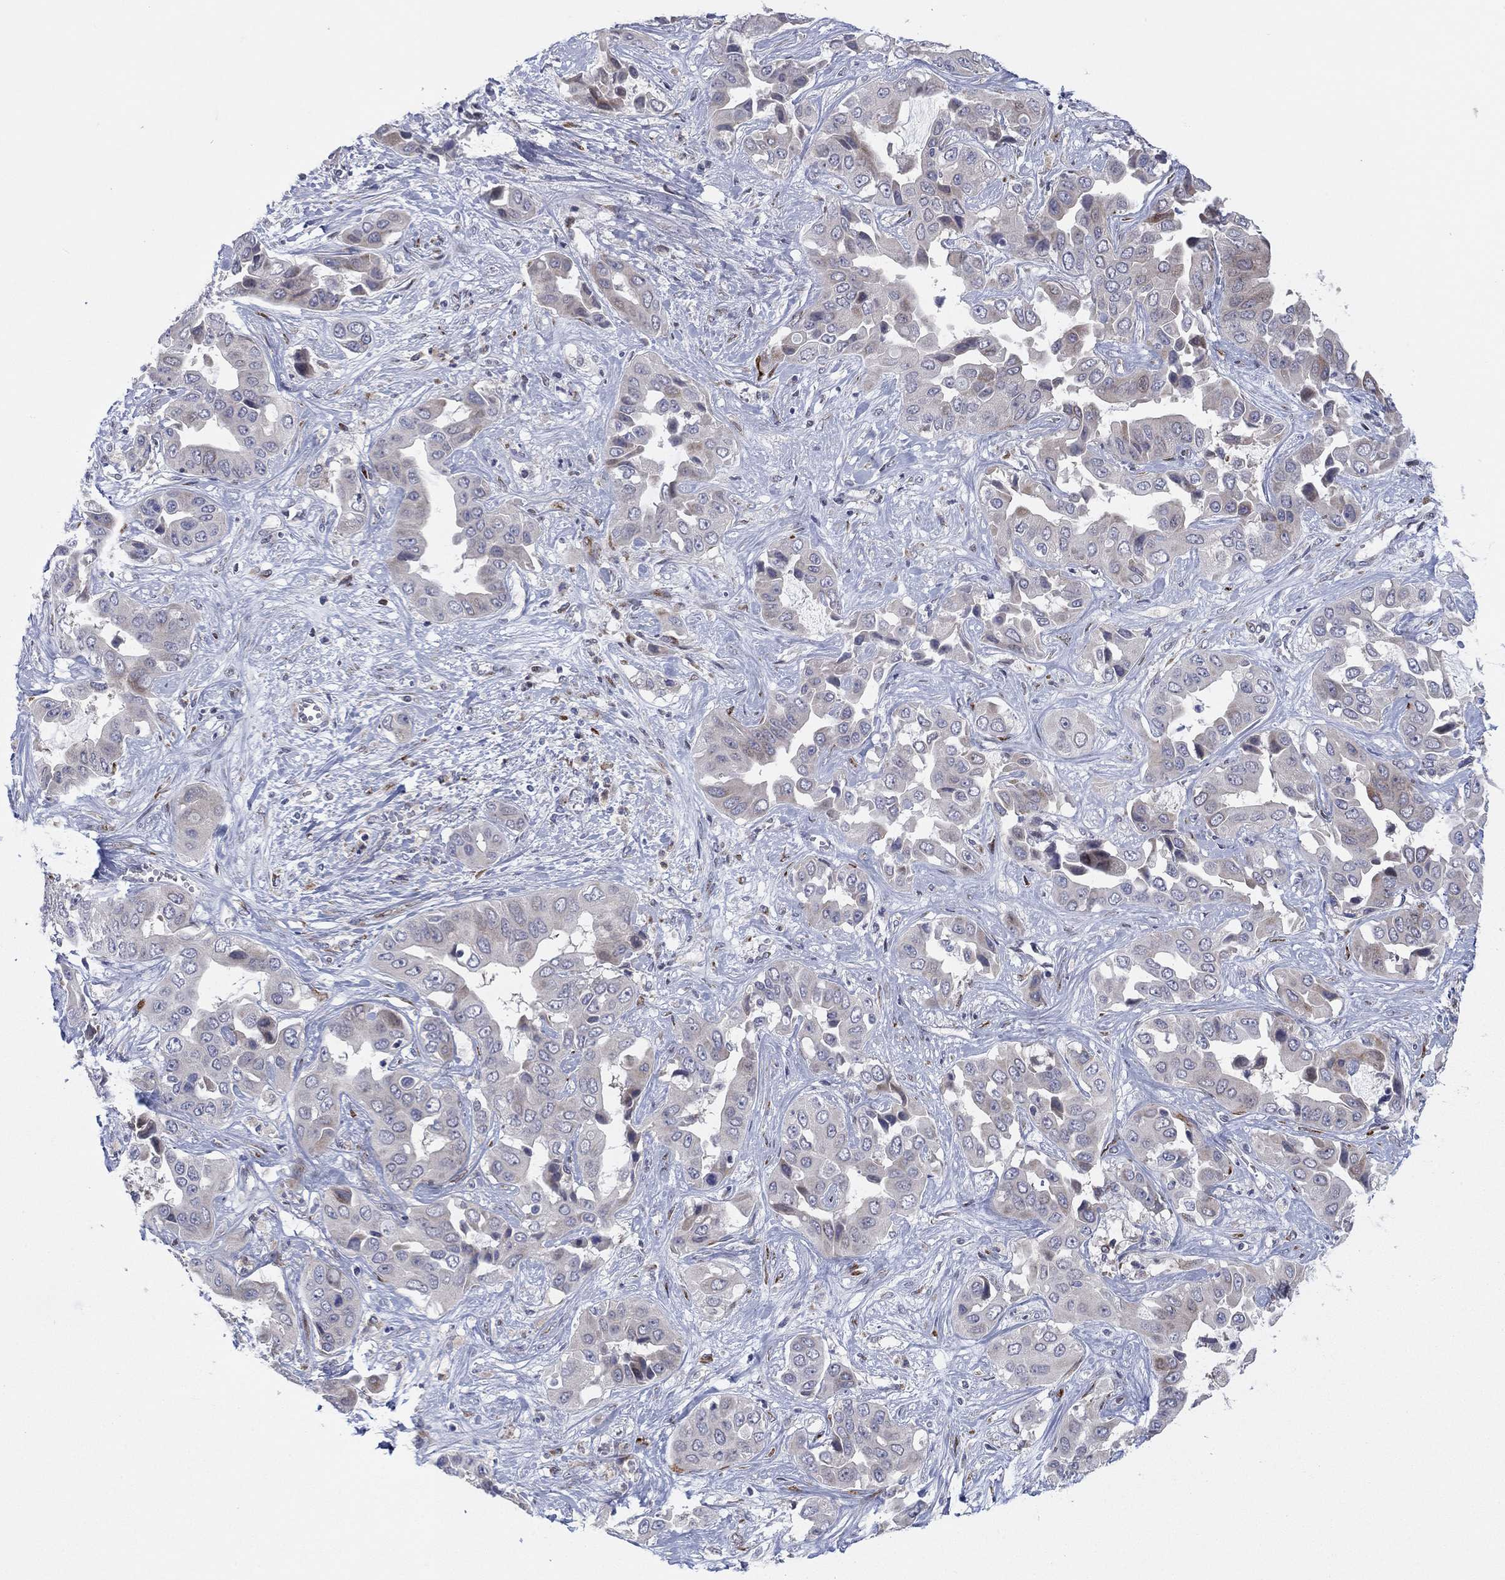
{"staining": {"intensity": "moderate", "quantity": "<25%", "location": "cytoplasmic/membranous"}, "tissue": "liver cancer", "cell_type": "Tumor cells", "image_type": "cancer", "snomed": [{"axis": "morphology", "description": "Cholangiocarcinoma"}, {"axis": "topography", "description": "Liver"}], "caption": "Protein staining by IHC demonstrates moderate cytoplasmic/membranous expression in approximately <25% of tumor cells in liver cancer.", "gene": "TTC21B", "patient": {"sex": "female", "age": 52}}